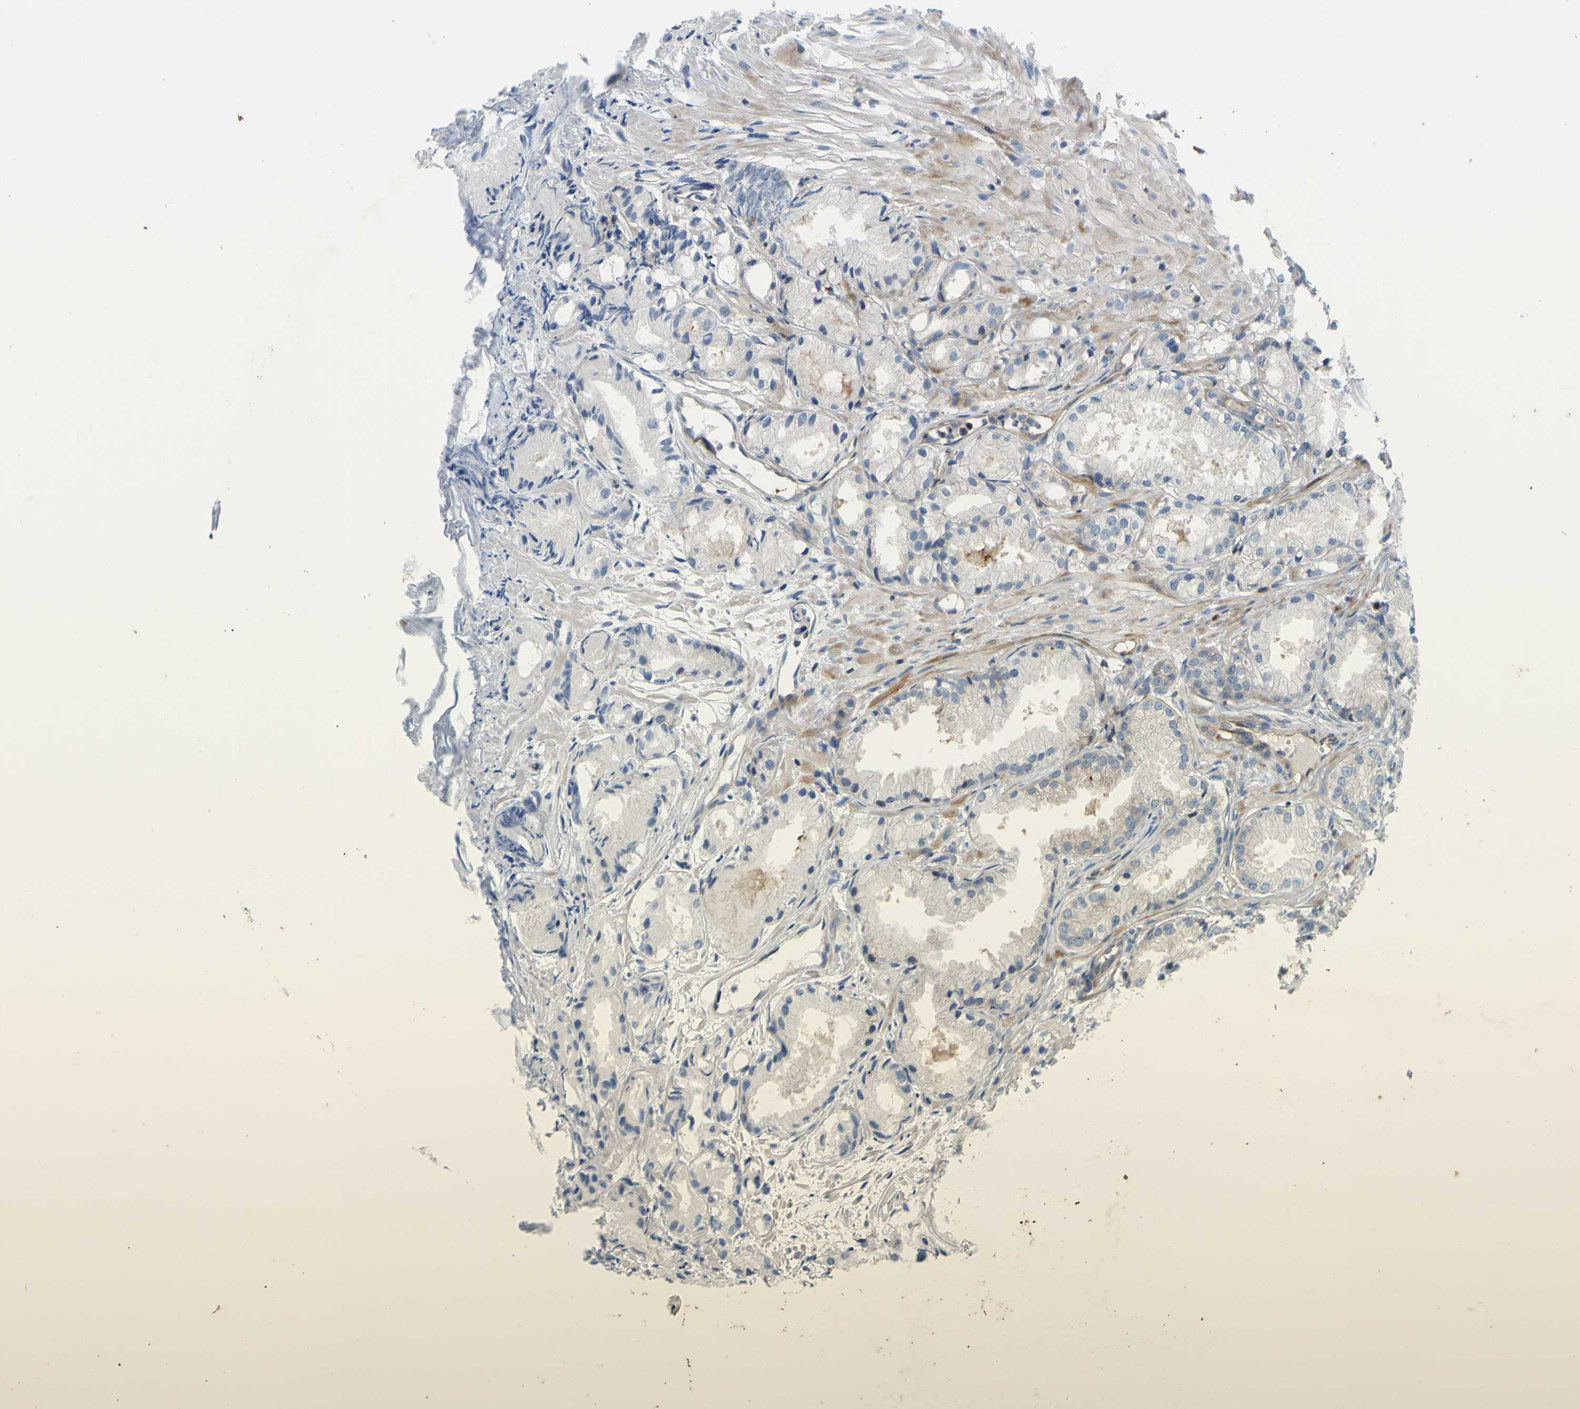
{"staining": {"intensity": "weak", "quantity": "25%-75%", "location": "cytoplasmic/membranous"}, "tissue": "prostate cancer", "cell_type": "Tumor cells", "image_type": "cancer", "snomed": [{"axis": "morphology", "description": "Adenocarcinoma, Low grade"}, {"axis": "topography", "description": "Prostate"}], "caption": "The micrograph displays a brown stain indicating the presence of a protein in the cytoplasmic/membranous of tumor cells in prostate cancer (low-grade adenocarcinoma). (IHC, brightfield microscopy, high magnification).", "gene": "PAK2", "patient": {"sex": "male", "age": 72}}